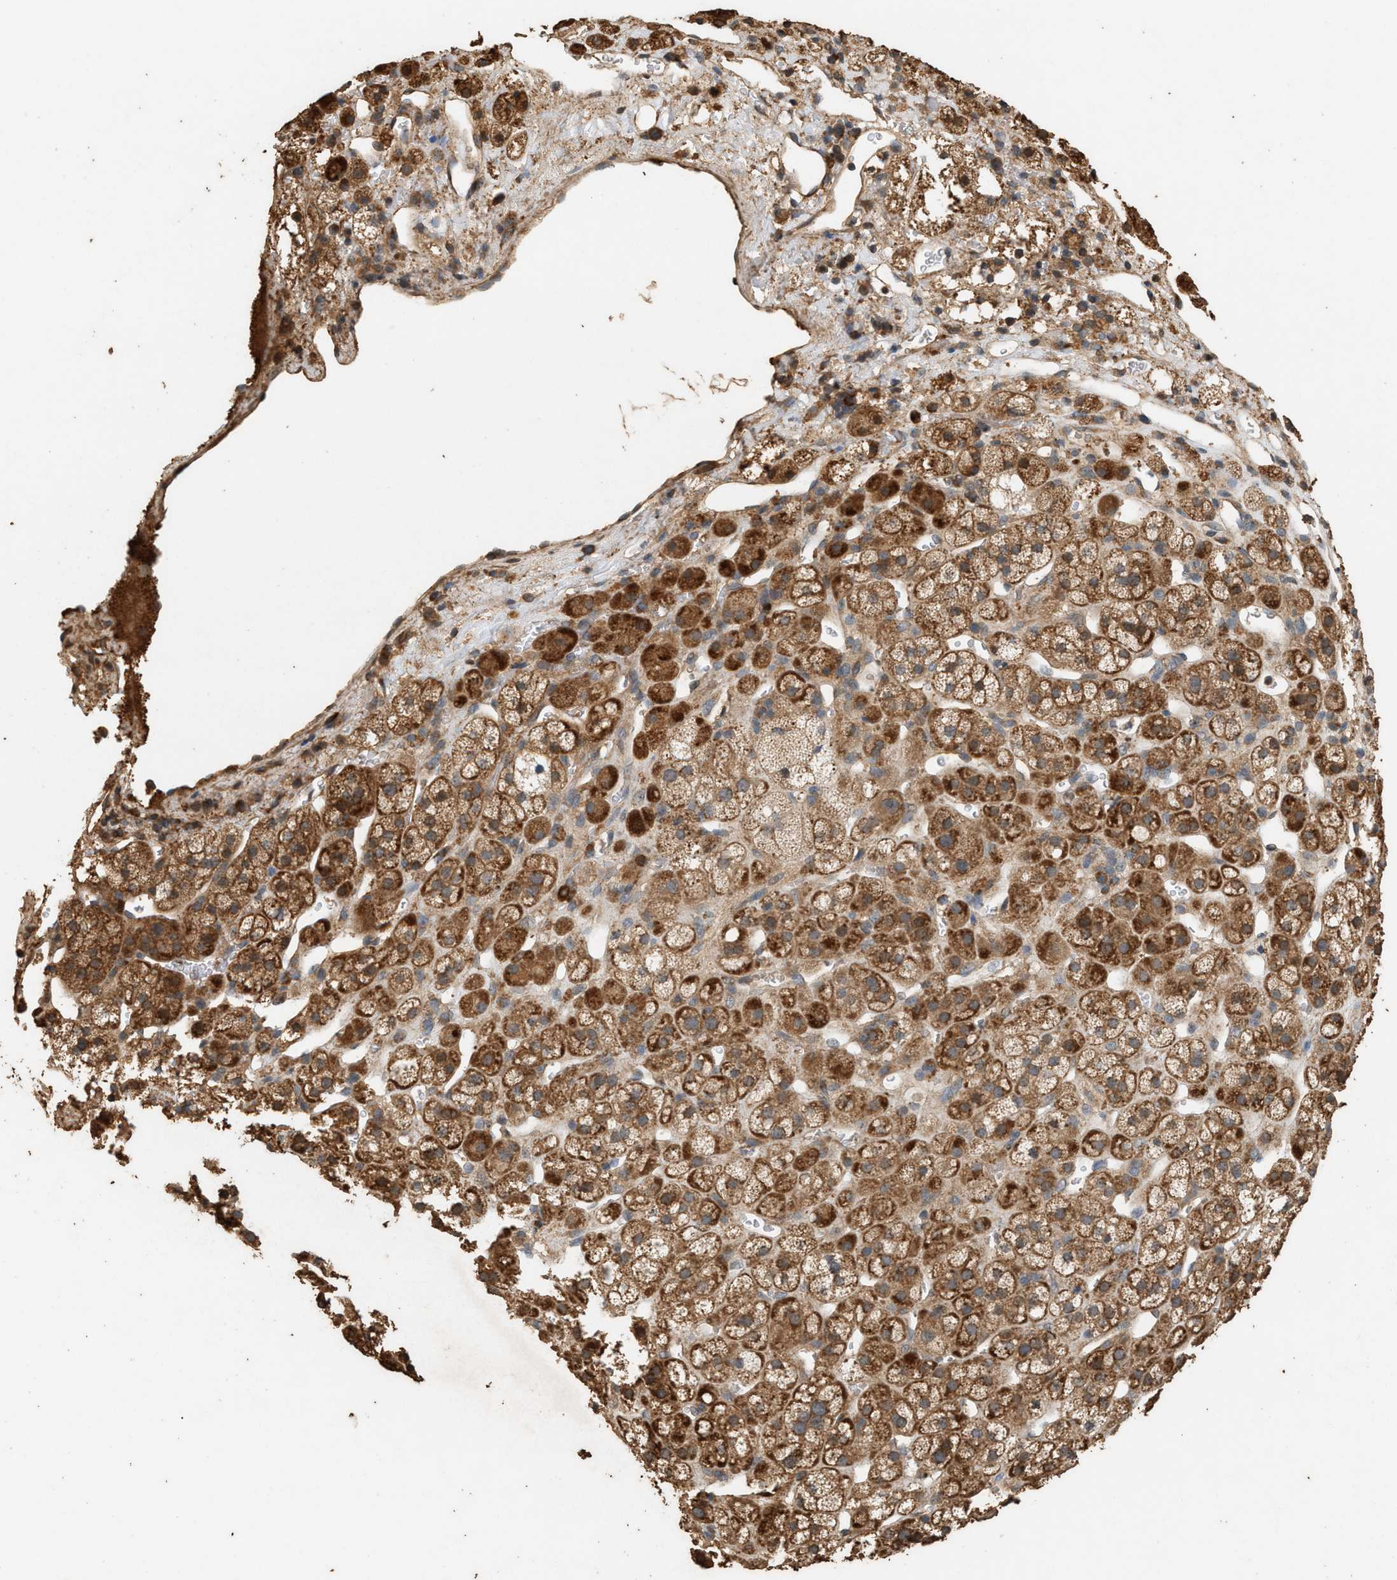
{"staining": {"intensity": "strong", "quantity": ">75%", "location": "cytoplasmic/membranous"}, "tissue": "adrenal gland", "cell_type": "Glandular cells", "image_type": "normal", "snomed": [{"axis": "morphology", "description": "Normal tissue, NOS"}, {"axis": "topography", "description": "Adrenal gland"}], "caption": "Normal adrenal gland exhibits strong cytoplasmic/membranous positivity in approximately >75% of glandular cells, visualized by immunohistochemistry.", "gene": "DCAF7", "patient": {"sex": "male", "age": 56}}